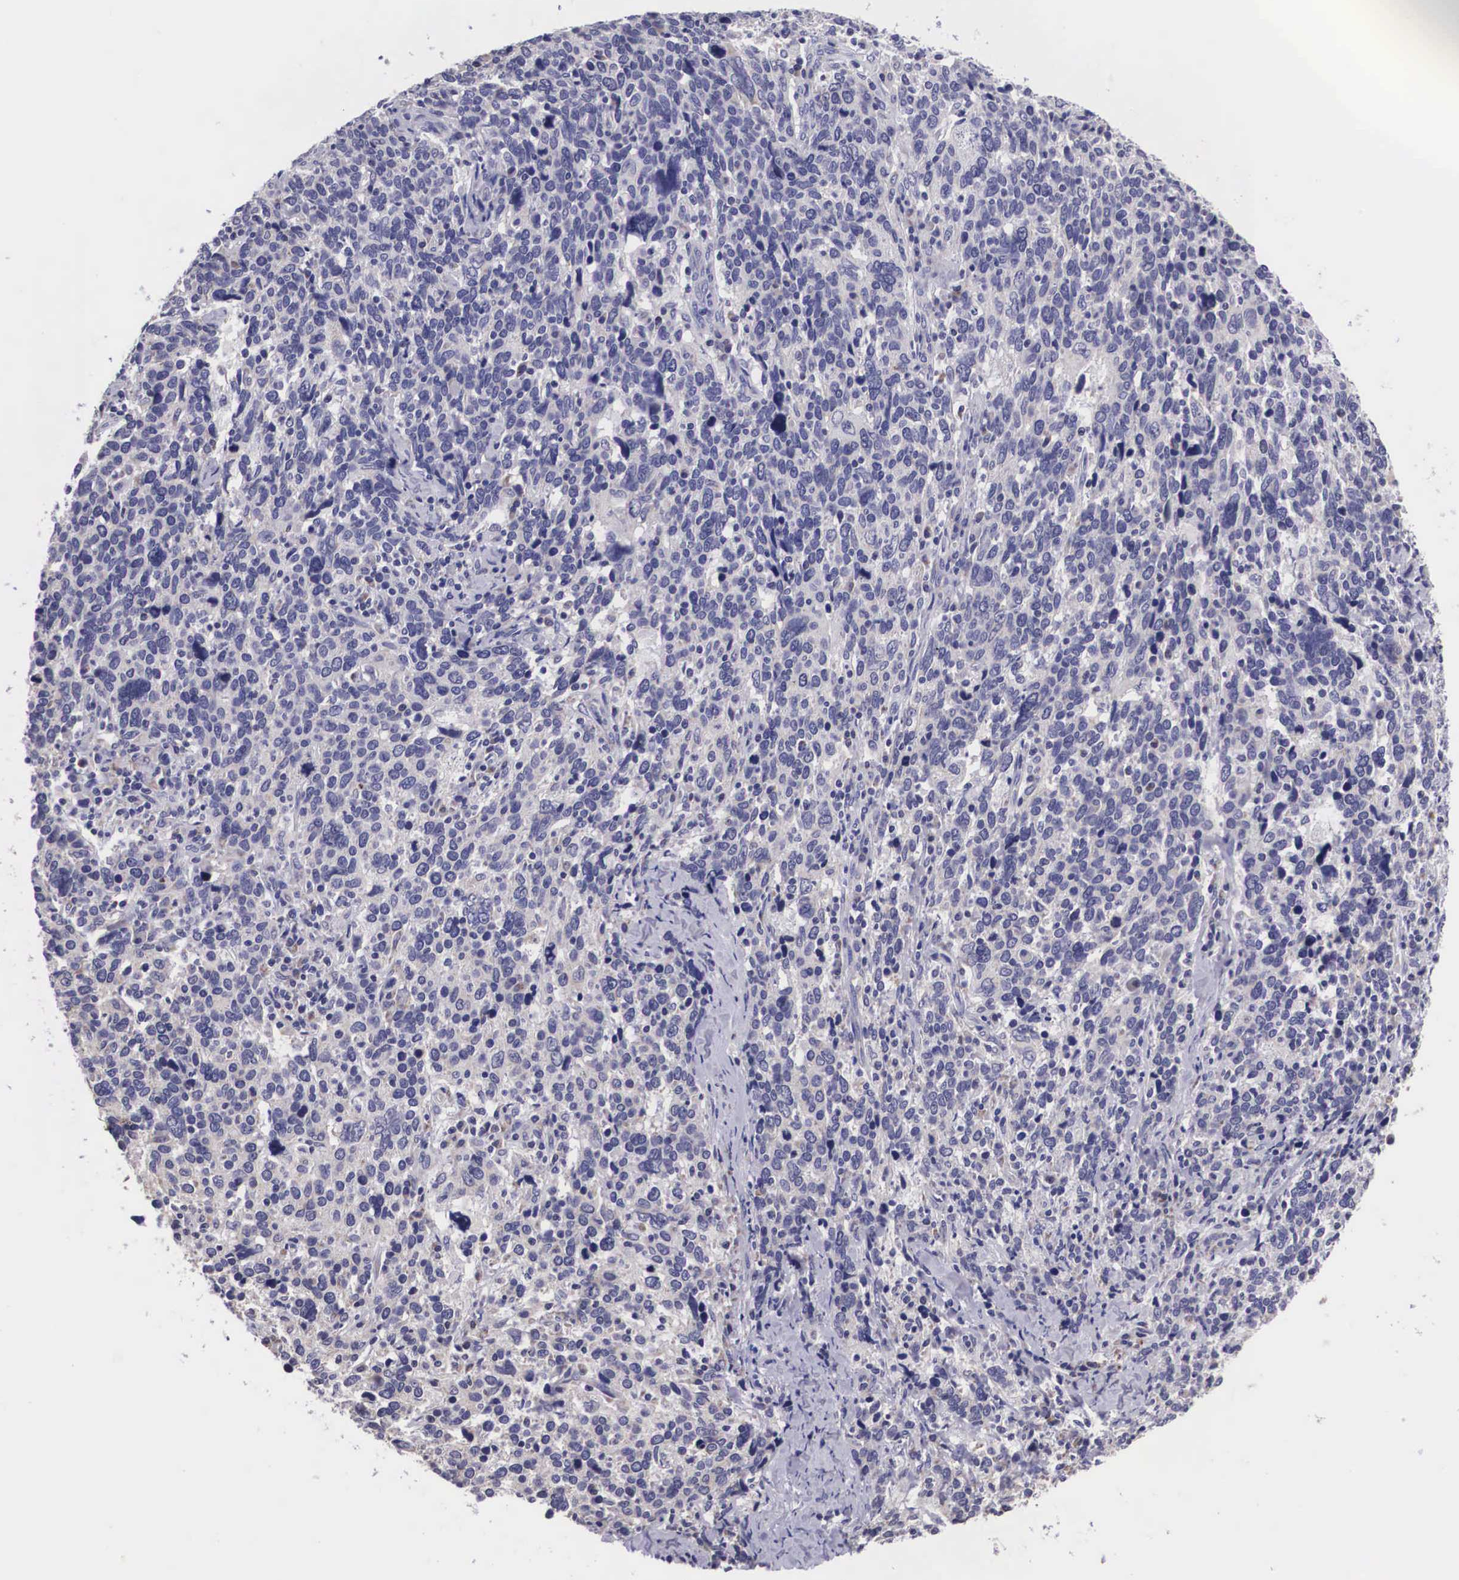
{"staining": {"intensity": "negative", "quantity": "none", "location": "none"}, "tissue": "cervical cancer", "cell_type": "Tumor cells", "image_type": "cancer", "snomed": [{"axis": "morphology", "description": "Squamous cell carcinoma, NOS"}, {"axis": "topography", "description": "Cervix"}], "caption": "Cervical squamous cell carcinoma stained for a protein using immunohistochemistry (IHC) shows no staining tumor cells.", "gene": "ARG2", "patient": {"sex": "female", "age": 41}}